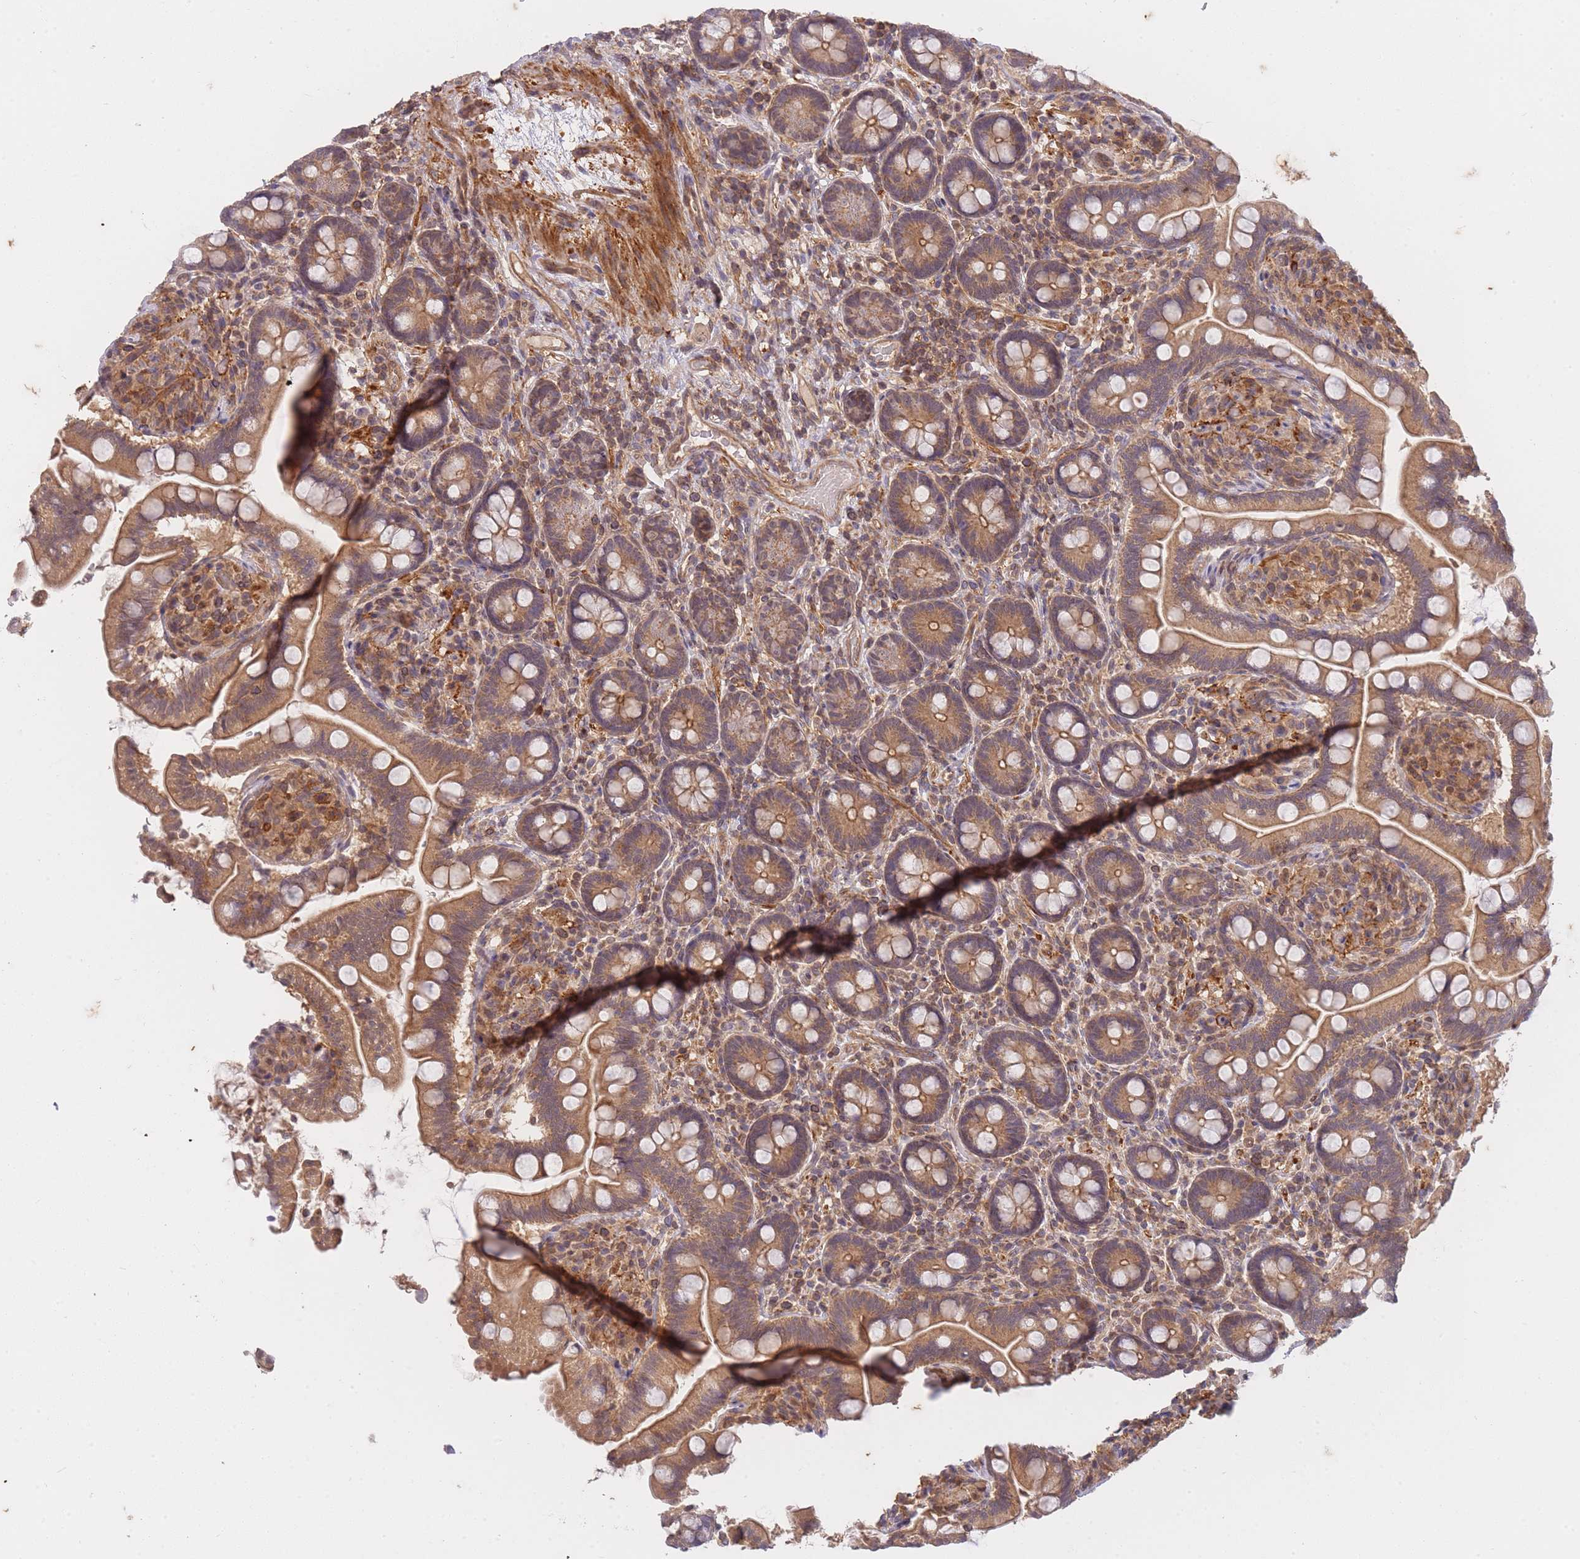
{"staining": {"intensity": "moderate", "quantity": ">75%", "location": "cytoplasmic/membranous"}, "tissue": "small intestine", "cell_type": "Glandular cells", "image_type": "normal", "snomed": [{"axis": "morphology", "description": "Normal tissue, NOS"}, {"axis": "topography", "description": "Small intestine"}], "caption": "Glandular cells exhibit moderate cytoplasmic/membranous expression in about >75% of cells in benign small intestine.", "gene": "ST8SIA4", "patient": {"sex": "female", "age": 64}}